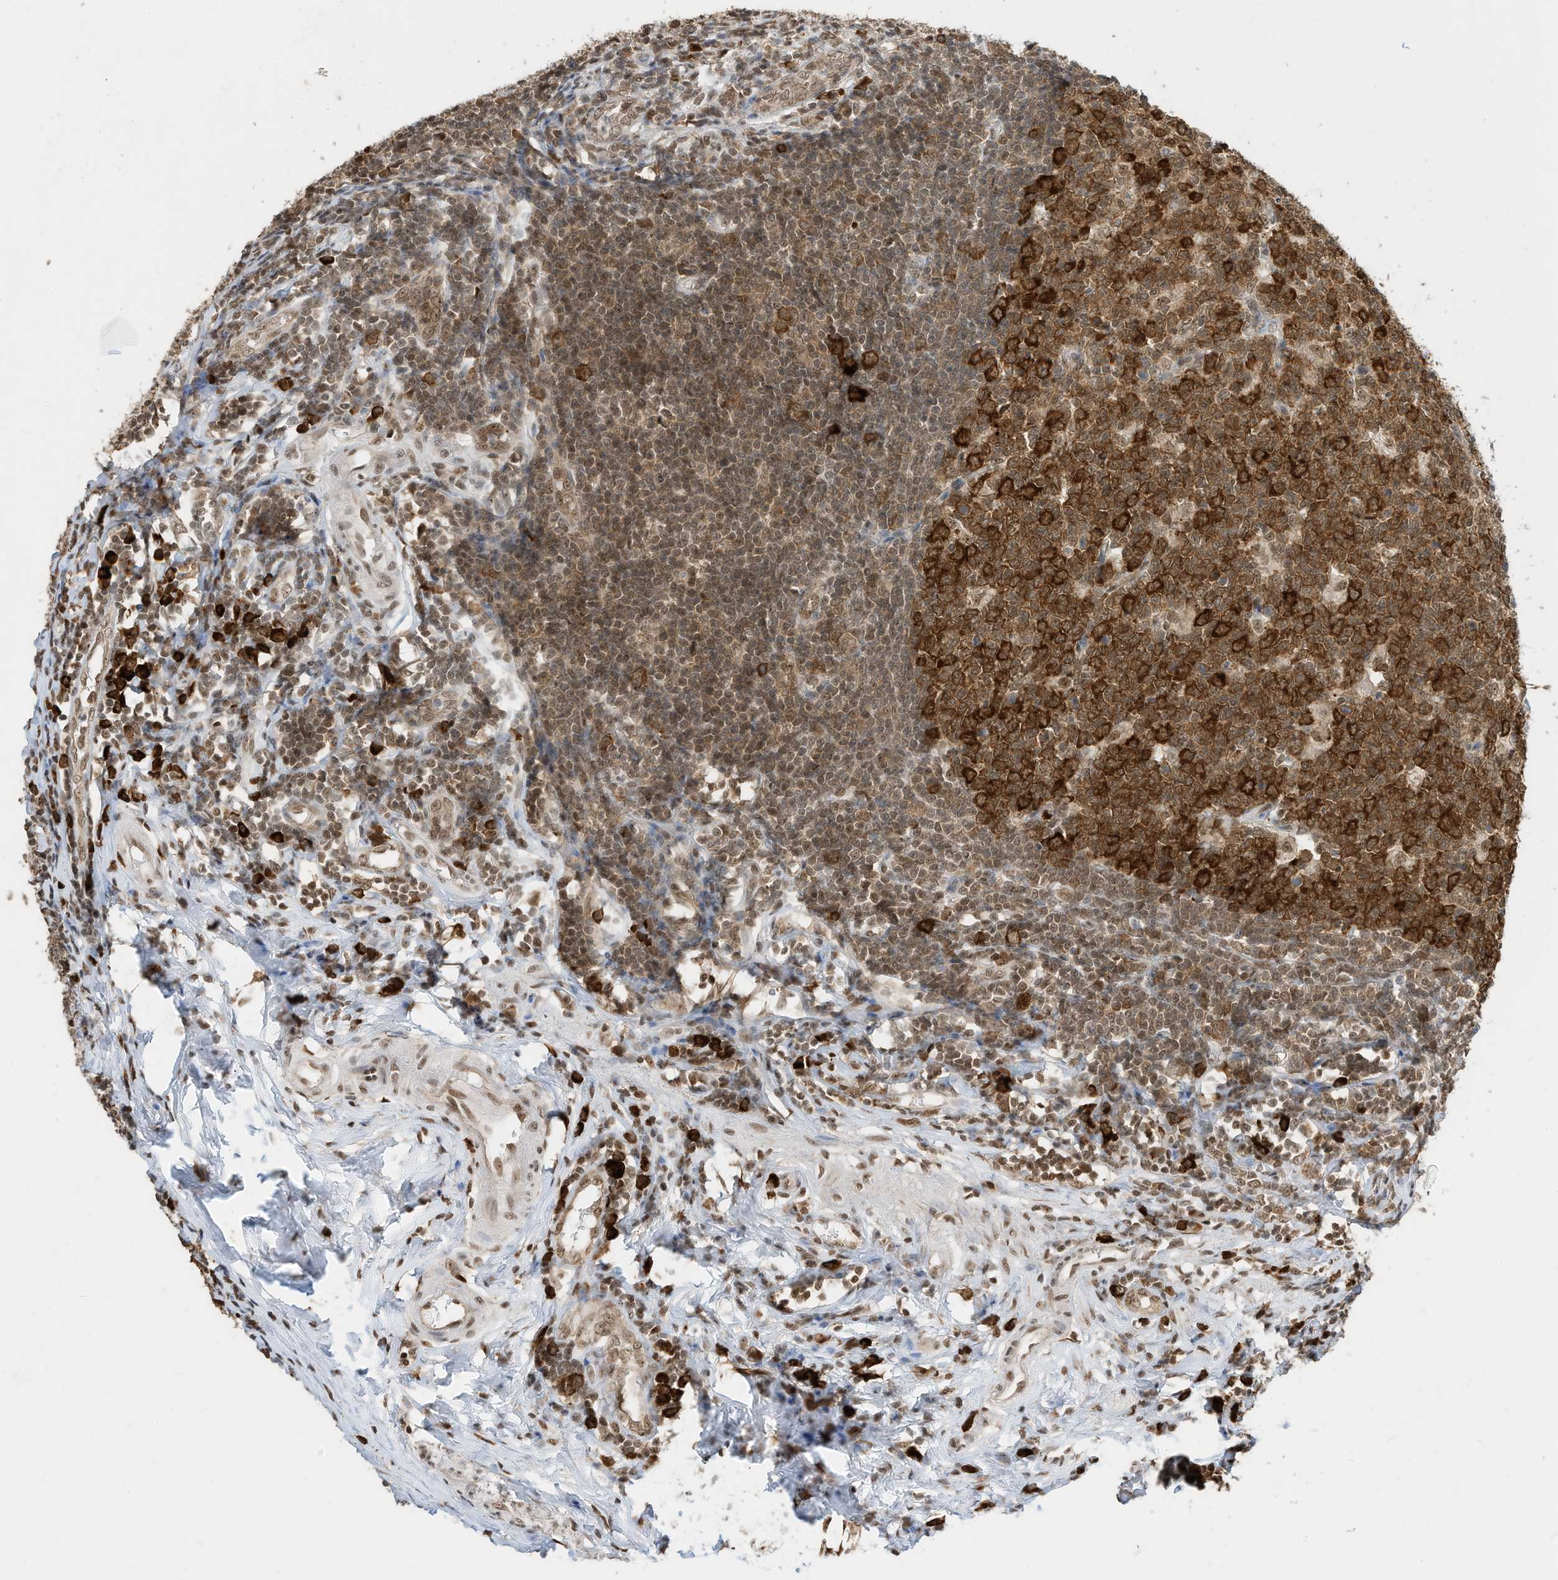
{"staining": {"intensity": "moderate", "quantity": ">75%", "location": "cytoplasmic/membranous,nuclear"}, "tissue": "appendix", "cell_type": "Glandular cells", "image_type": "normal", "snomed": [{"axis": "morphology", "description": "Normal tissue, NOS"}, {"axis": "topography", "description": "Appendix"}], "caption": "An immunohistochemistry photomicrograph of normal tissue is shown. Protein staining in brown labels moderate cytoplasmic/membranous,nuclear positivity in appendix within glandular cells.", "gene": "ZNF195", "patient": {"sex": "female", "age": 54}}